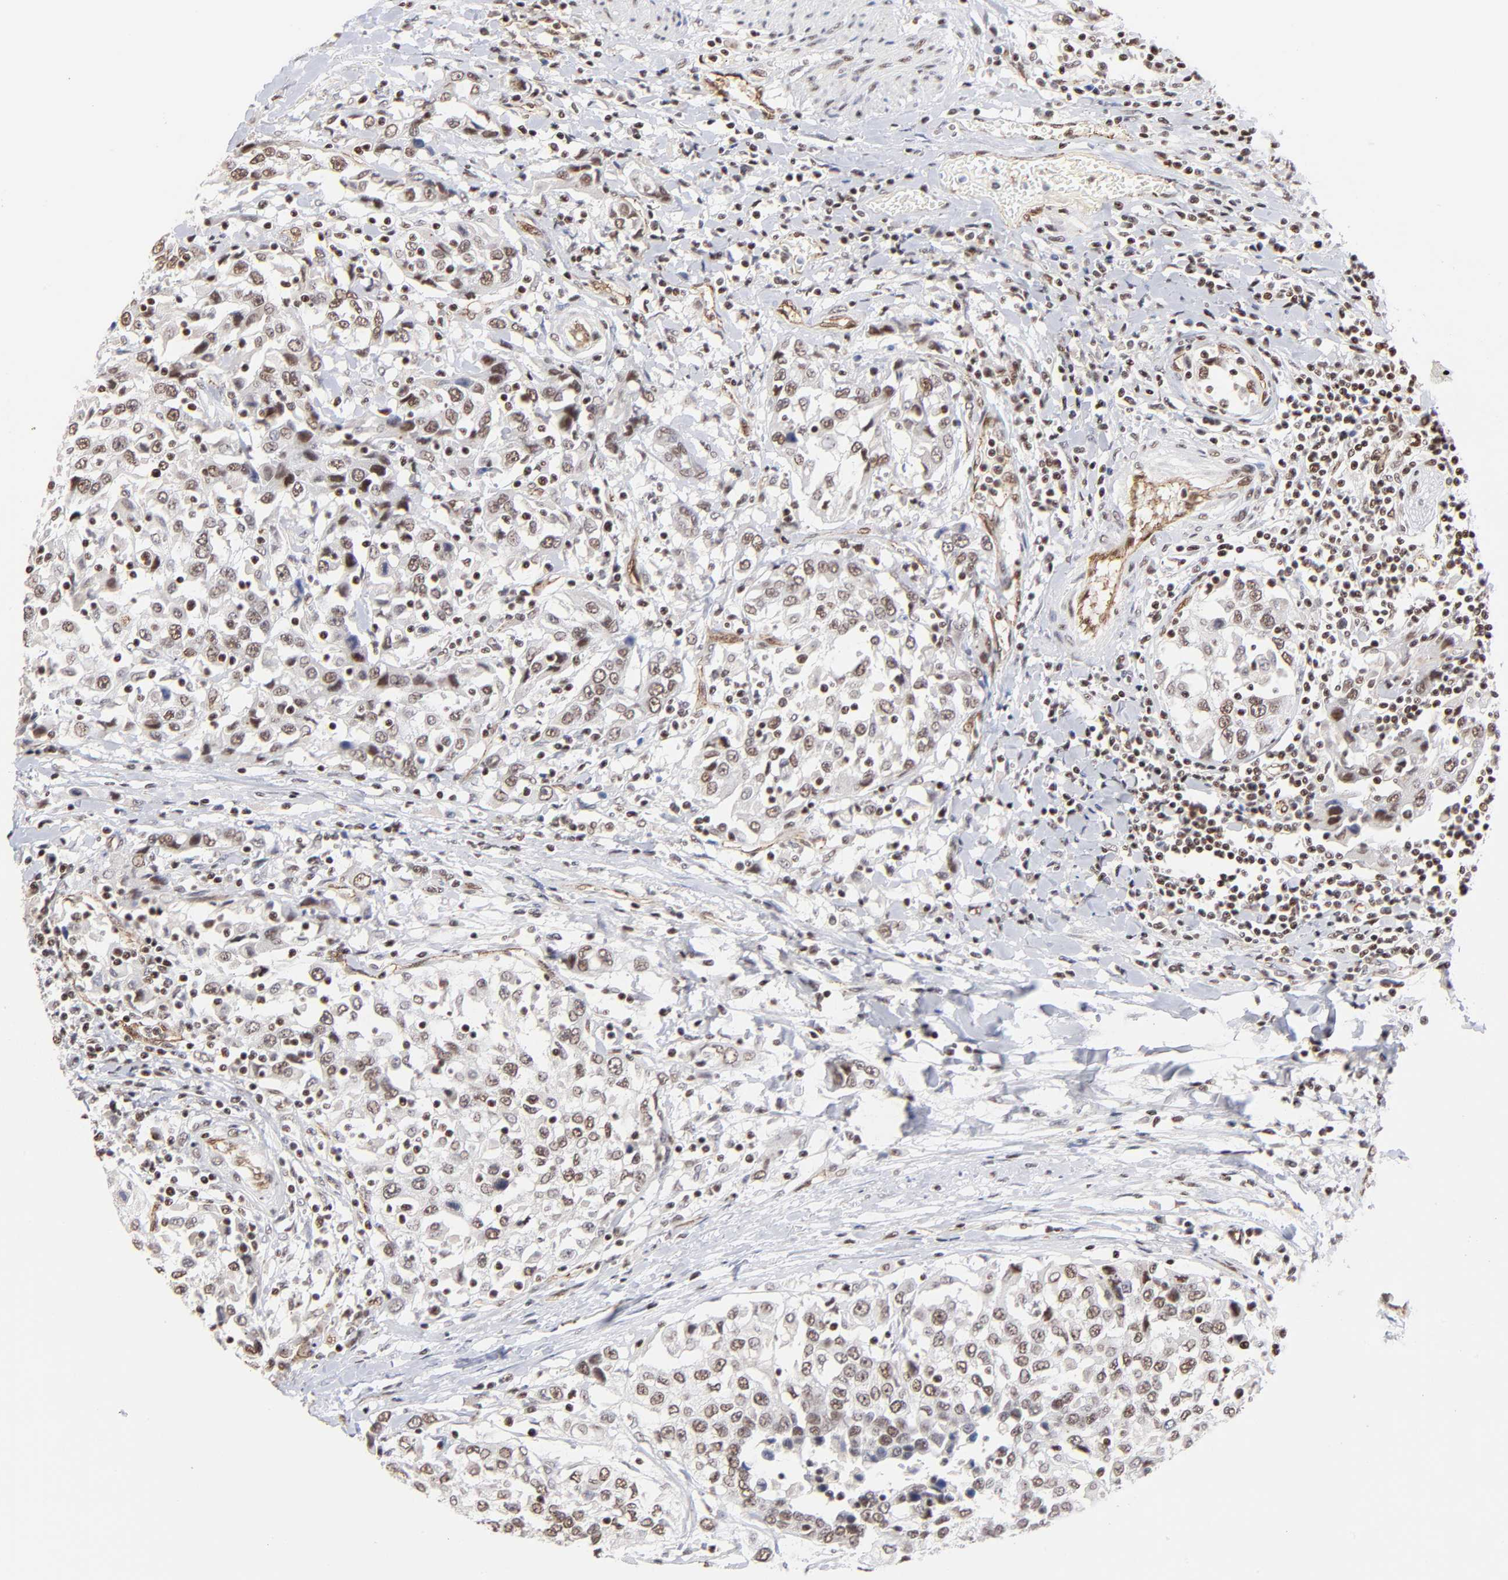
{"staining": {"intensity": "weak", "quantity": ">75%", "location": "nuclear"}, "tissue": "urothelial cancer", "cell_type": "Tumor cells", "image_type": "cancer", "snomed": [{"axis": "morphology", "description": "Urothelial carcinoma, High grade"}, {"axis": "topography", "description": "Urinary bladder"}], "caption": "Brown immunohistochemical staining in urothelial cancer shows weak nuclear expression in approximately >75% of tumor cells.", "gene": "GABPA", "patient": {"sex": "female", "age": 80}}